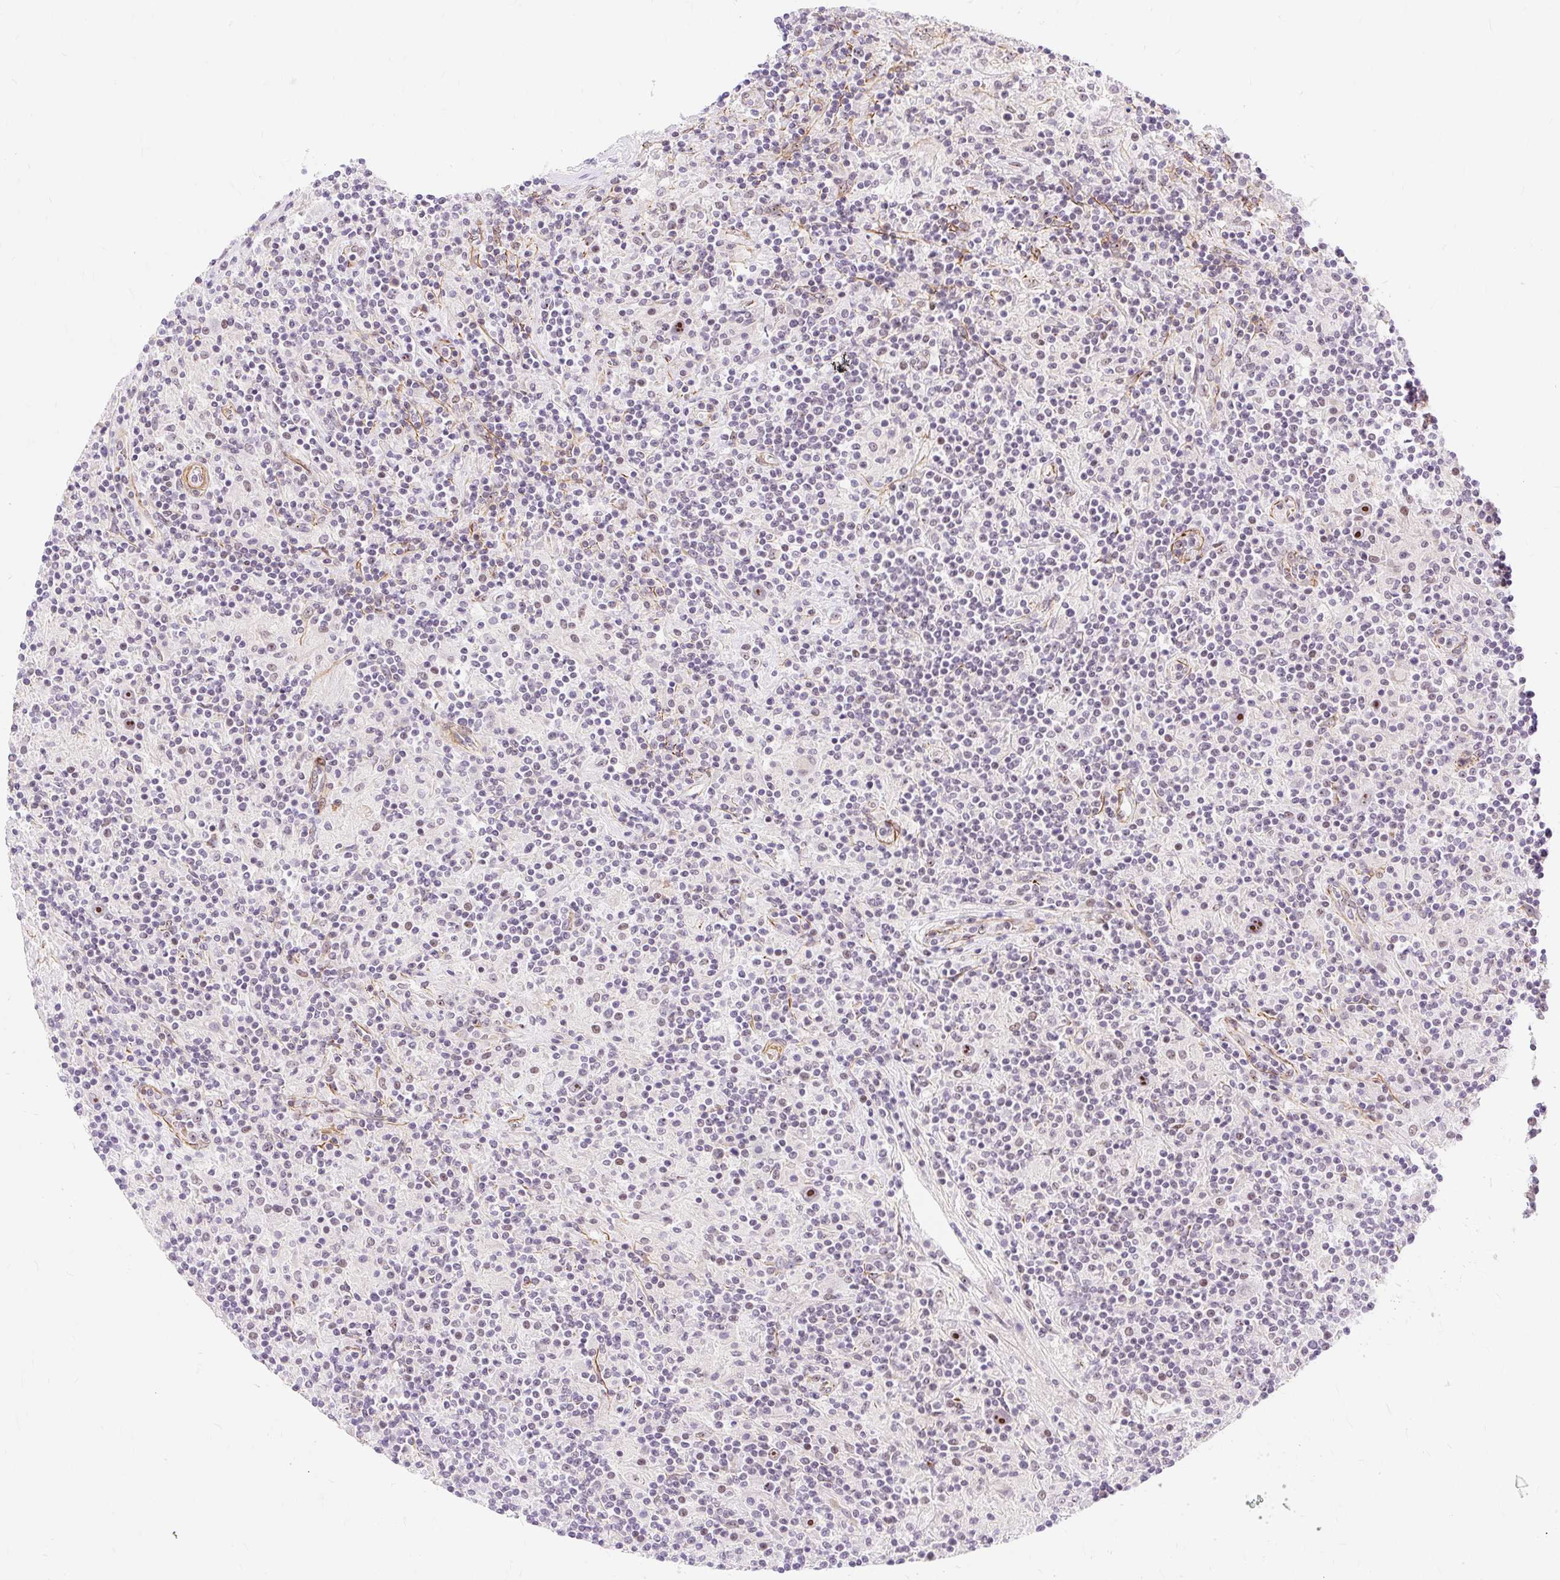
{"staining": {"intensity": "strong", "quantity": "25%-75%", "location": "nuclear"}, "tissue": "lymphoma", "cell_type": "Tumor cells", "image_type": "cancer", "snomed": [{"axis": "morphology", "description": "Hodgkin's disease, NOS"}, {"axis": "topography", "description": "Lymph node"}], "caption": "Human Hodgkin's disease stained for a protein (brown) shows strong nuclear positive positivity in approximately 25%-75% of tumor cells.", "gene": "OBP2A", "patient": {"sex": "male", "age": 70}}